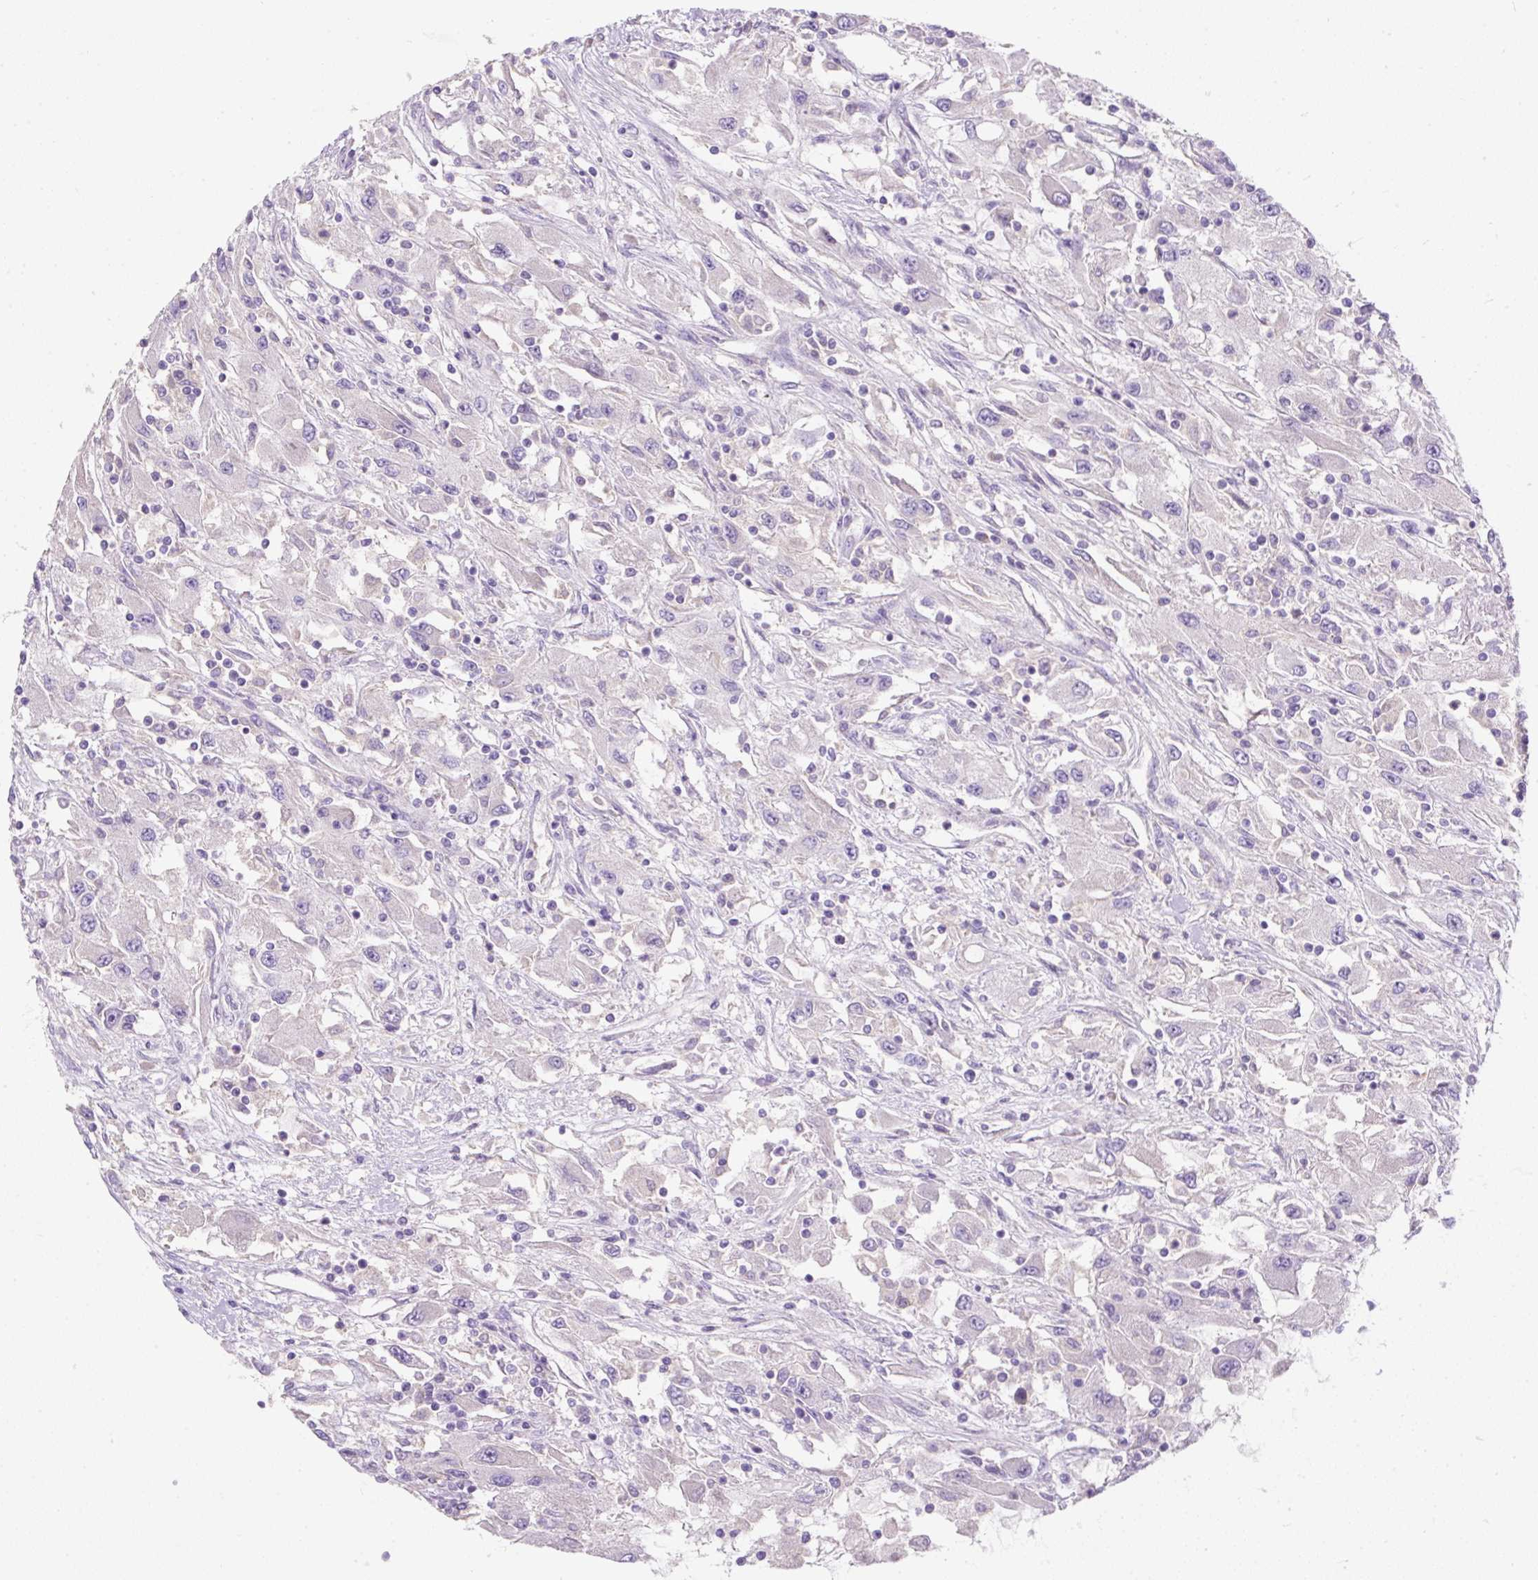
{"staining": {"intensity": "negative", "quantity": "none", "location": "none"}, "tissue": "renal cancer", "cell_type": "Tumor cells", "image_type": "cancer", "snomed": [{"axis": "morphology", "description": "Adenocarcinoma, NOS"}, {"axis": "topography", "description": "Kidney"}], "caption": "This micrograph is of renal cancer (adenocarcinoma) stained with immunohistochemistry (IHC) to label a protein in brown with the nuclei are counter-stained blue. There is no expression in tumor cells. The staining was performed using DAB to visualize the protein expression in brown, while the nuclei were stained in blue with hematoxylin (Magnification: 20x).", "gene": "SUSD5", "patient": {"sex": "female", "age": 67}}